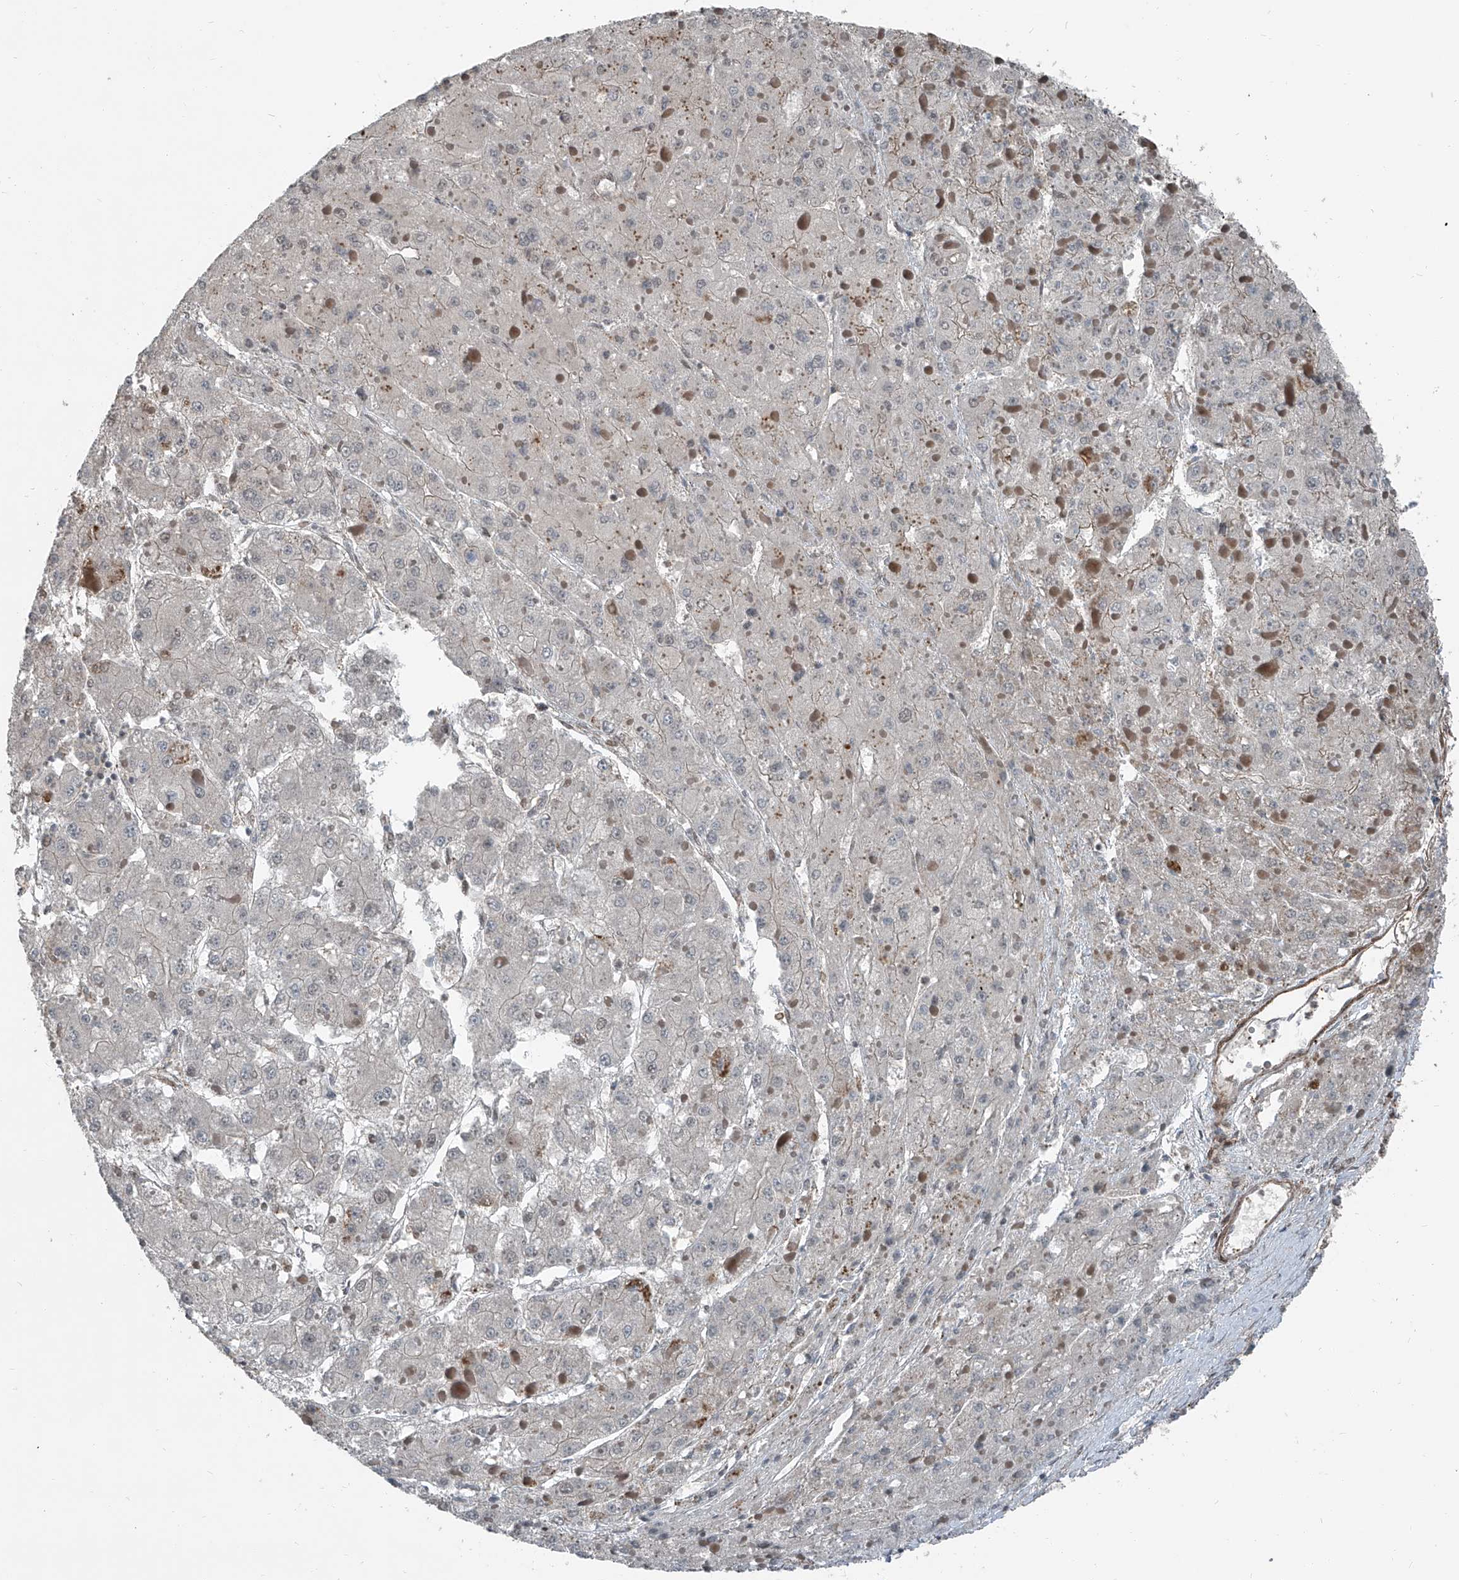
{"staining": {"intensity": "negative", "quantity": "none", "location": "none"}, "tissue": "liver cancer", "cell_type": "Tumor cells", "image_type": "cancer", "snomed": [{"axis": "morphology", "description": "Carcinoma, Hepatocellular, NOS"}, {"axis": "topography", "description": "Liver"}], "caption": "Photomicrograph shows no protein staining in tumor cells of liver hepatocellular carcinoma tissue.", "gene": "ZNF570", "patient": {"sex": "female", "age": 73}}